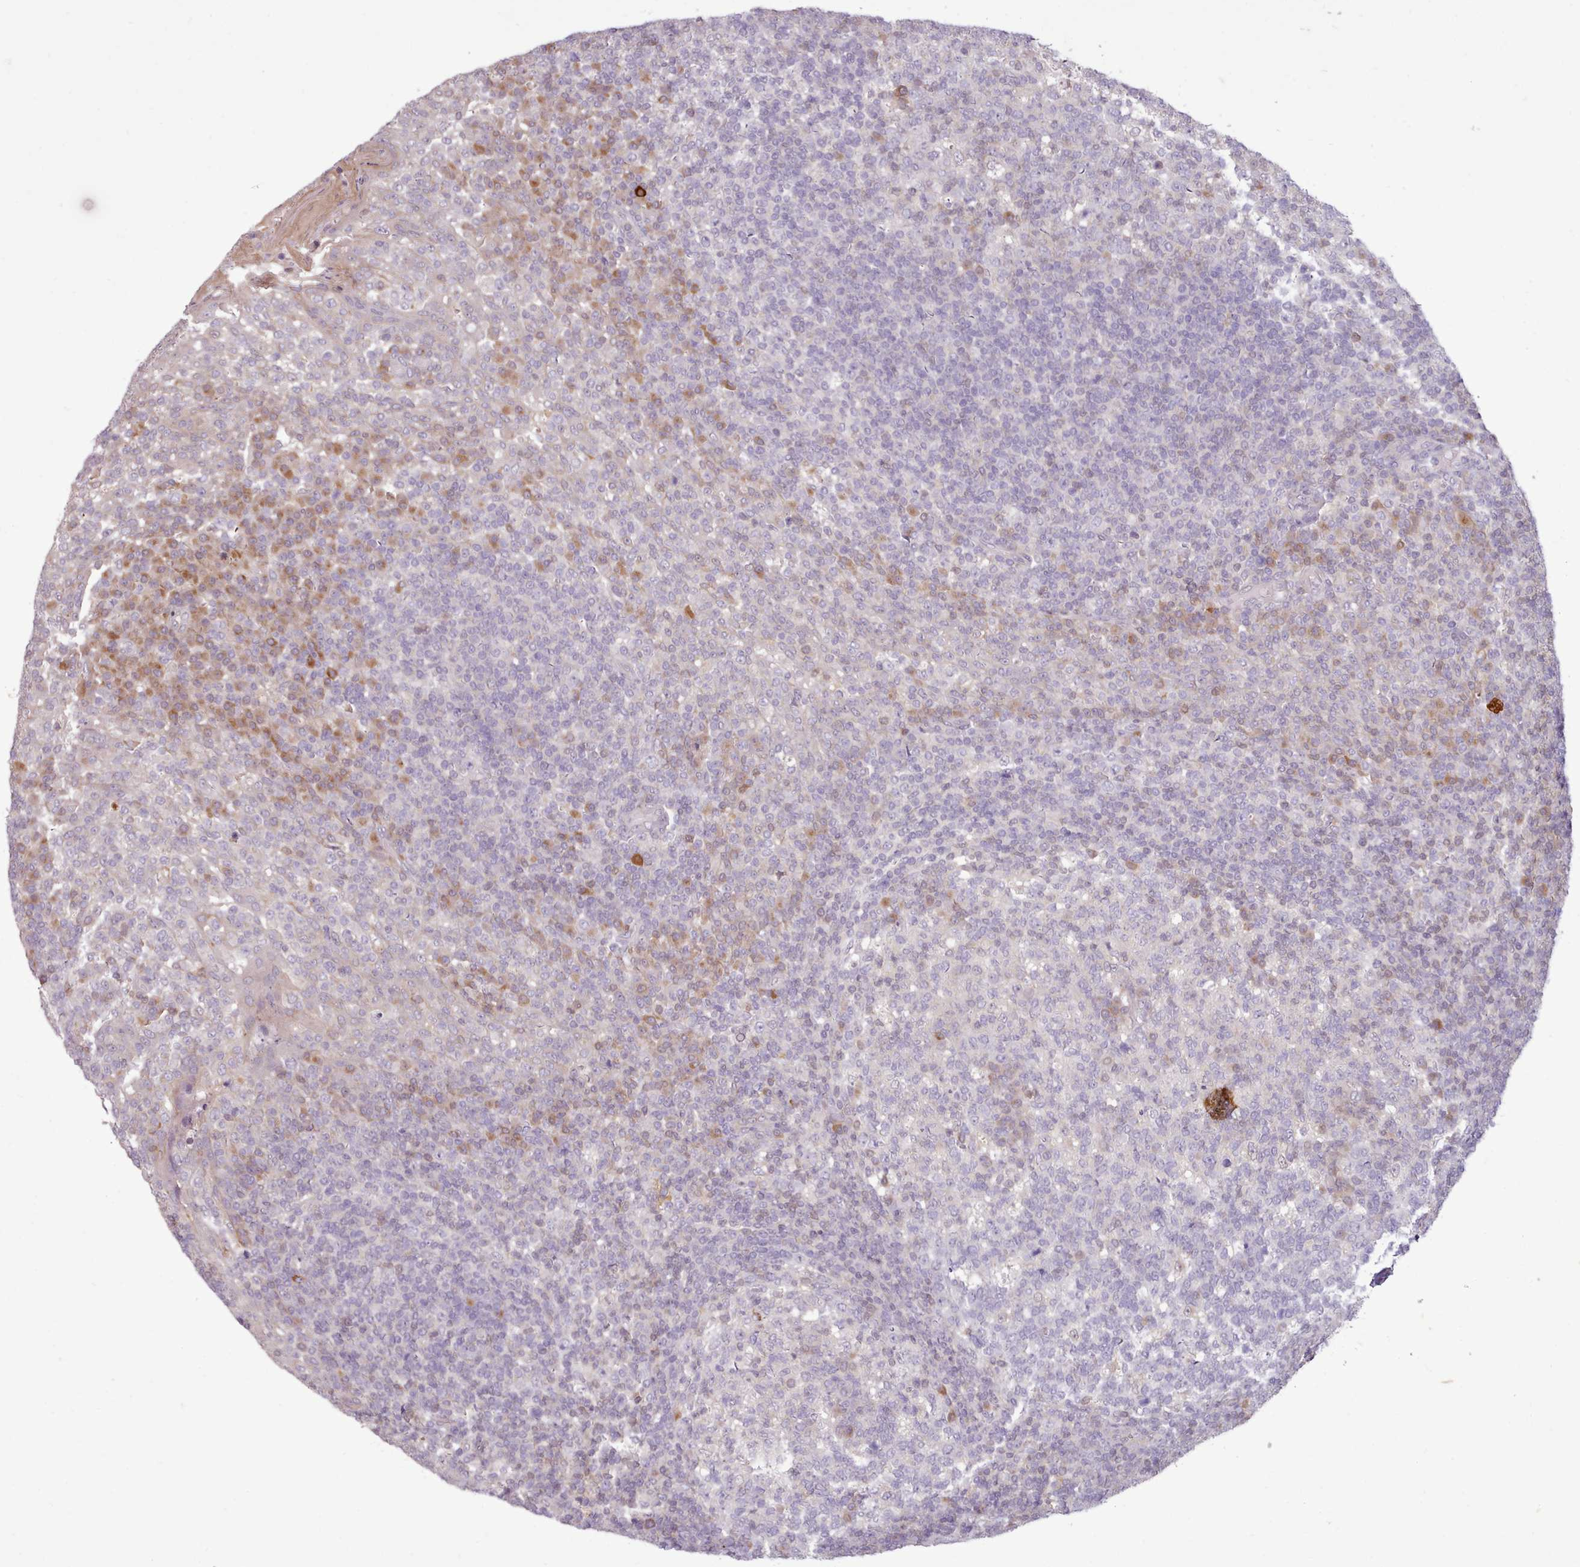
{"staining": {"intensity": "weak", "quantity": "<25%", "location": "cytoplasmic/membranous"}, "tissue": "tonsil", "cell_type": "Germinal center cells", "image_type": "normal", "snomed": [{"axis": "morphology", "description": "Normal tissue, NOS"}, {"axis": "topography", "description": "Tonsil"}], "caption": "High magnification brightfield microscopy of normal tonsil stained with DAB (brown) and counterstained with hematoxylin (blue): germinal center cells show no significant staining.", "gene": "NMRK1", "patient": {"sex": "female", "age": 19}}